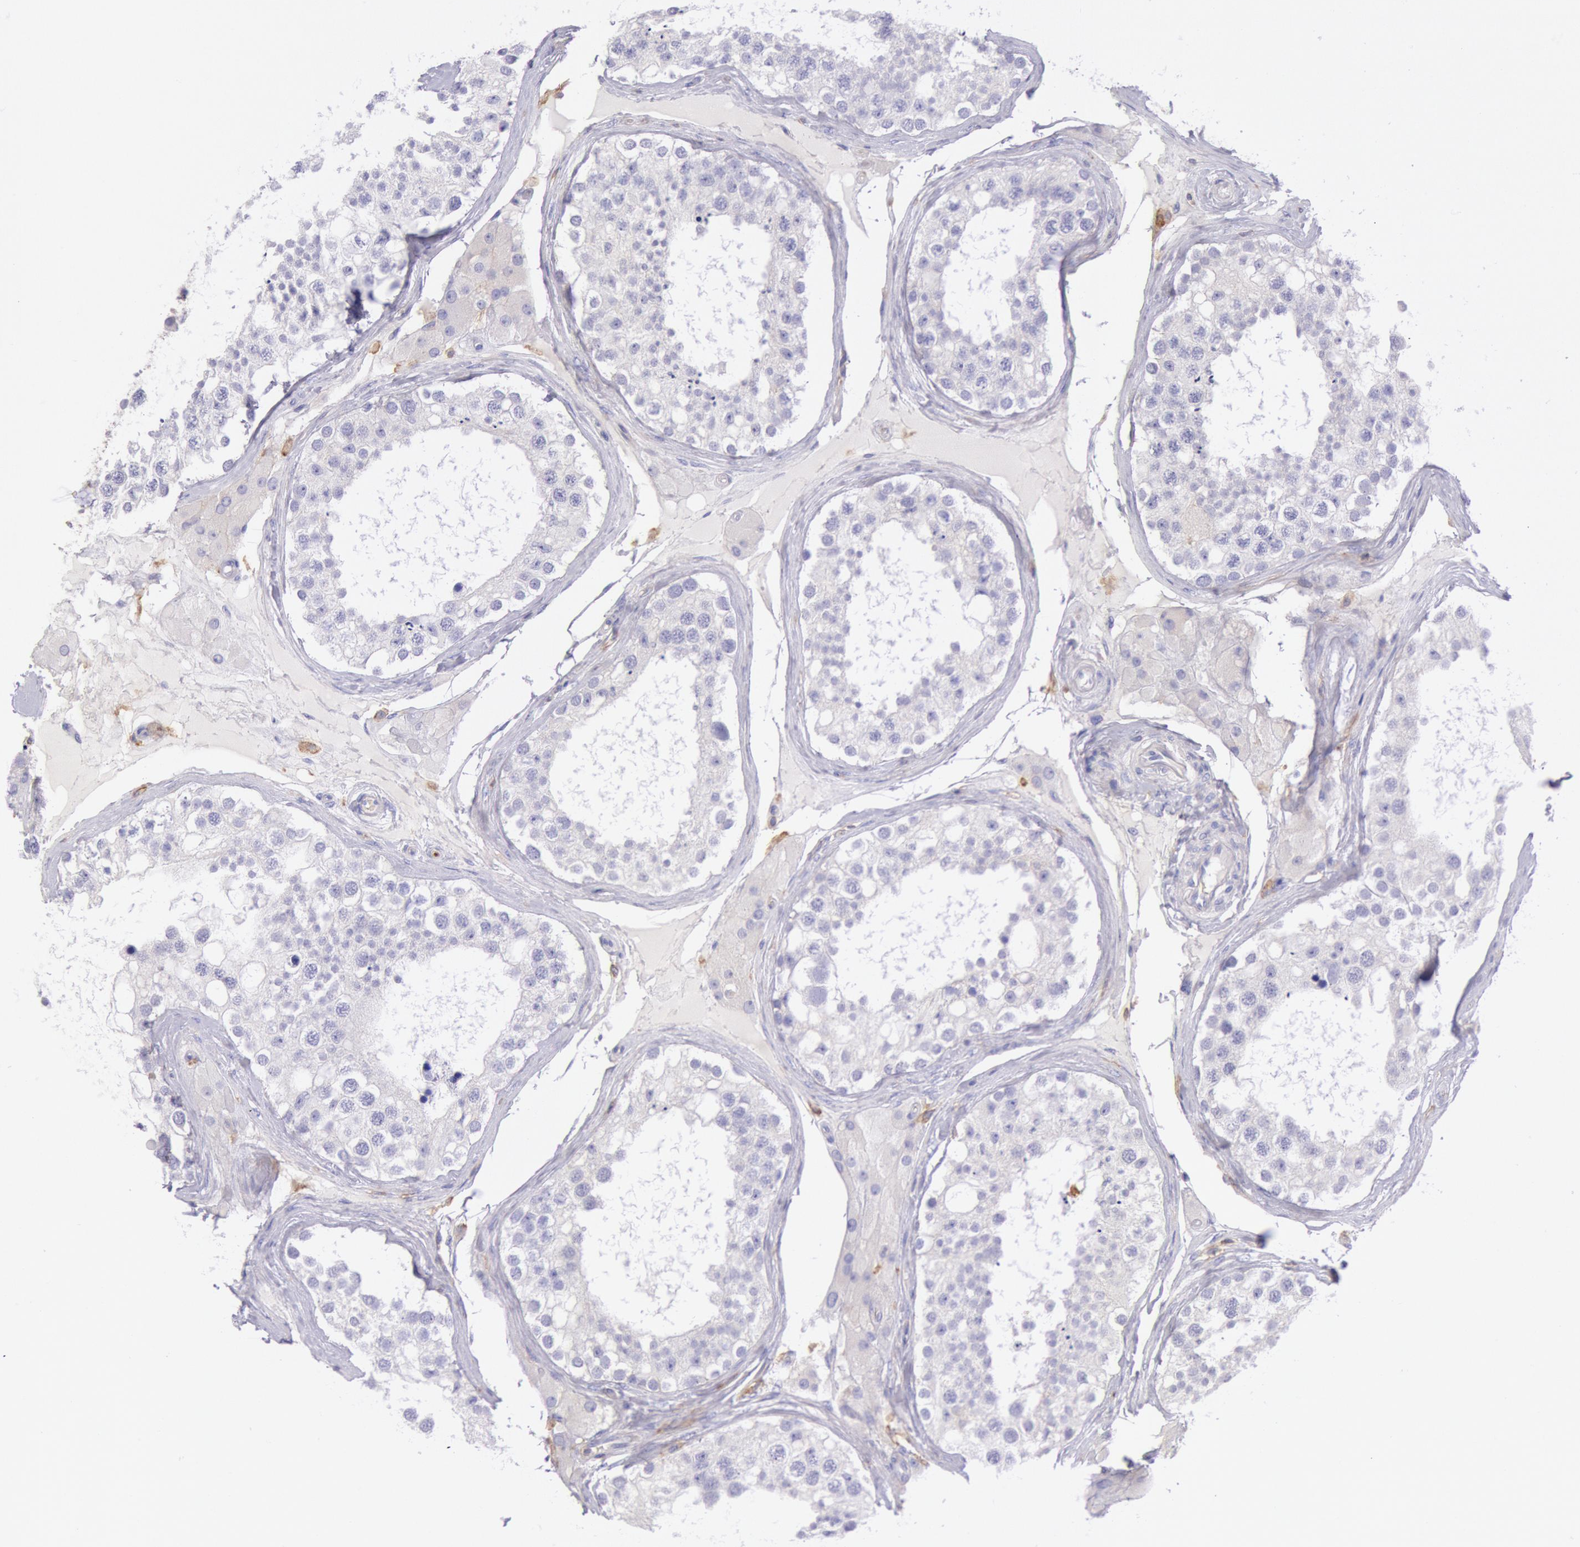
{"staining": {"intensity": "negative", "quantity": "none", "location": "none"}, "tissue": "testis", "cell_type": "Cells in seminiferous ducts", "image_type": "normal", "snomed": [{"axis": "morphology", "description": "Normal tissue, NOS"}, {"axis": "topography", "description": "Testis"}], "caption": "Unremarkable testis was stained to show a protein in brown. There is no significant expression in cells in seminiferous ducts. (DAB IHC with hematoxylin counter stain).", "gene": "LYN", "patient": {"sex": "male", "age": 68}}